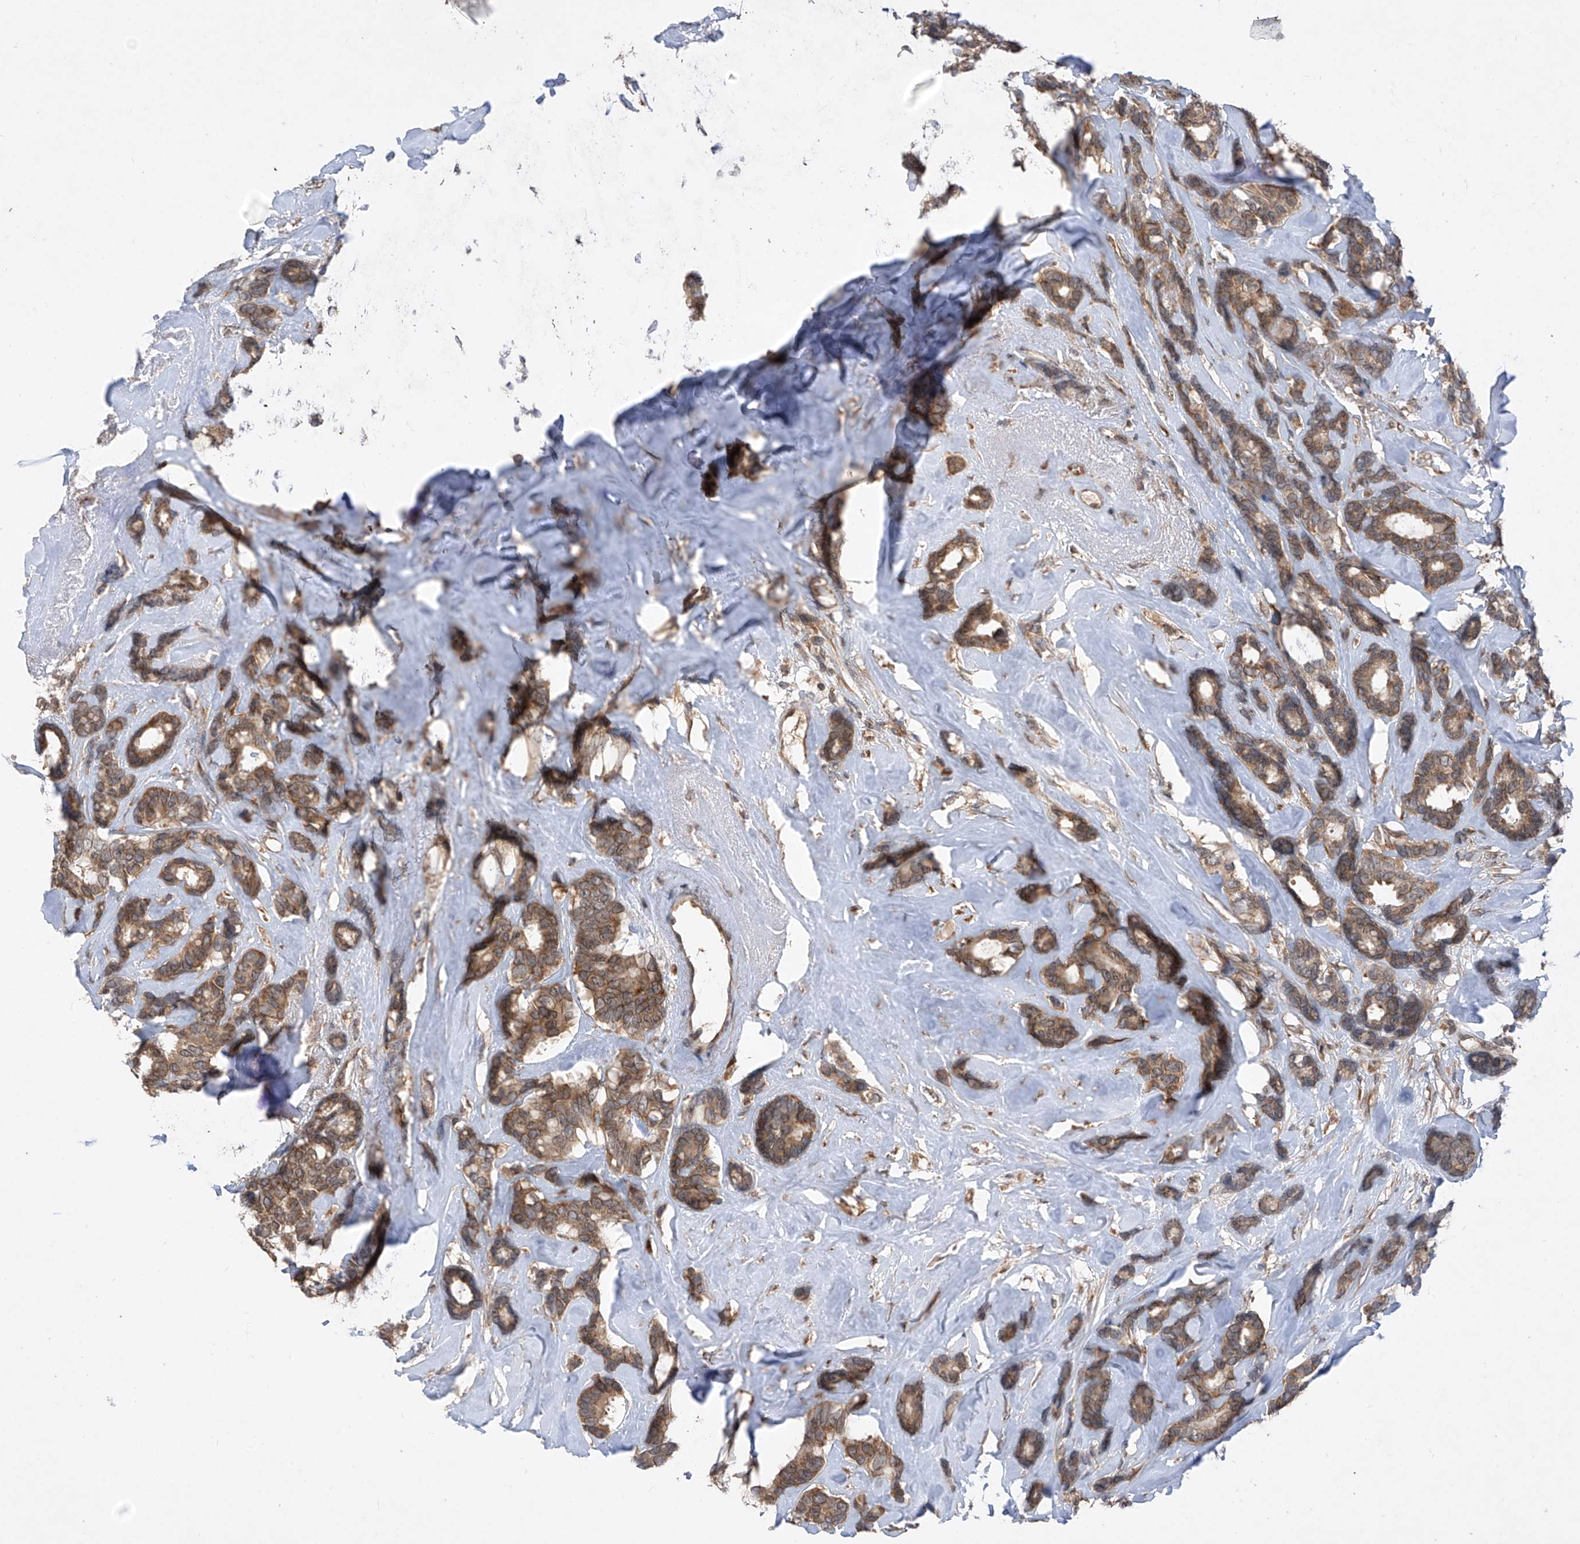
{"staining": {"intensity": "moderate", "quantity": ">75%", "location": "cytoplasmic/membranous"}, "tissue": "breast cancer", "cell_type": "Tumor cells", "image_type": "cancer", "snomed": [{"axis": "morphology", "description": "Duct carcinoma"}, {"axis": "topography", "description": "Breast"}], "caption": "Breast cancer (invasive ductal carcinoma) was stained to show a protein in brown. There is medium levels of moderate cytoplasmic/membranous staining in about >75% of tumor cells.", "gene": "RPL34", "patient": {"sex": "female", "age": 87}}